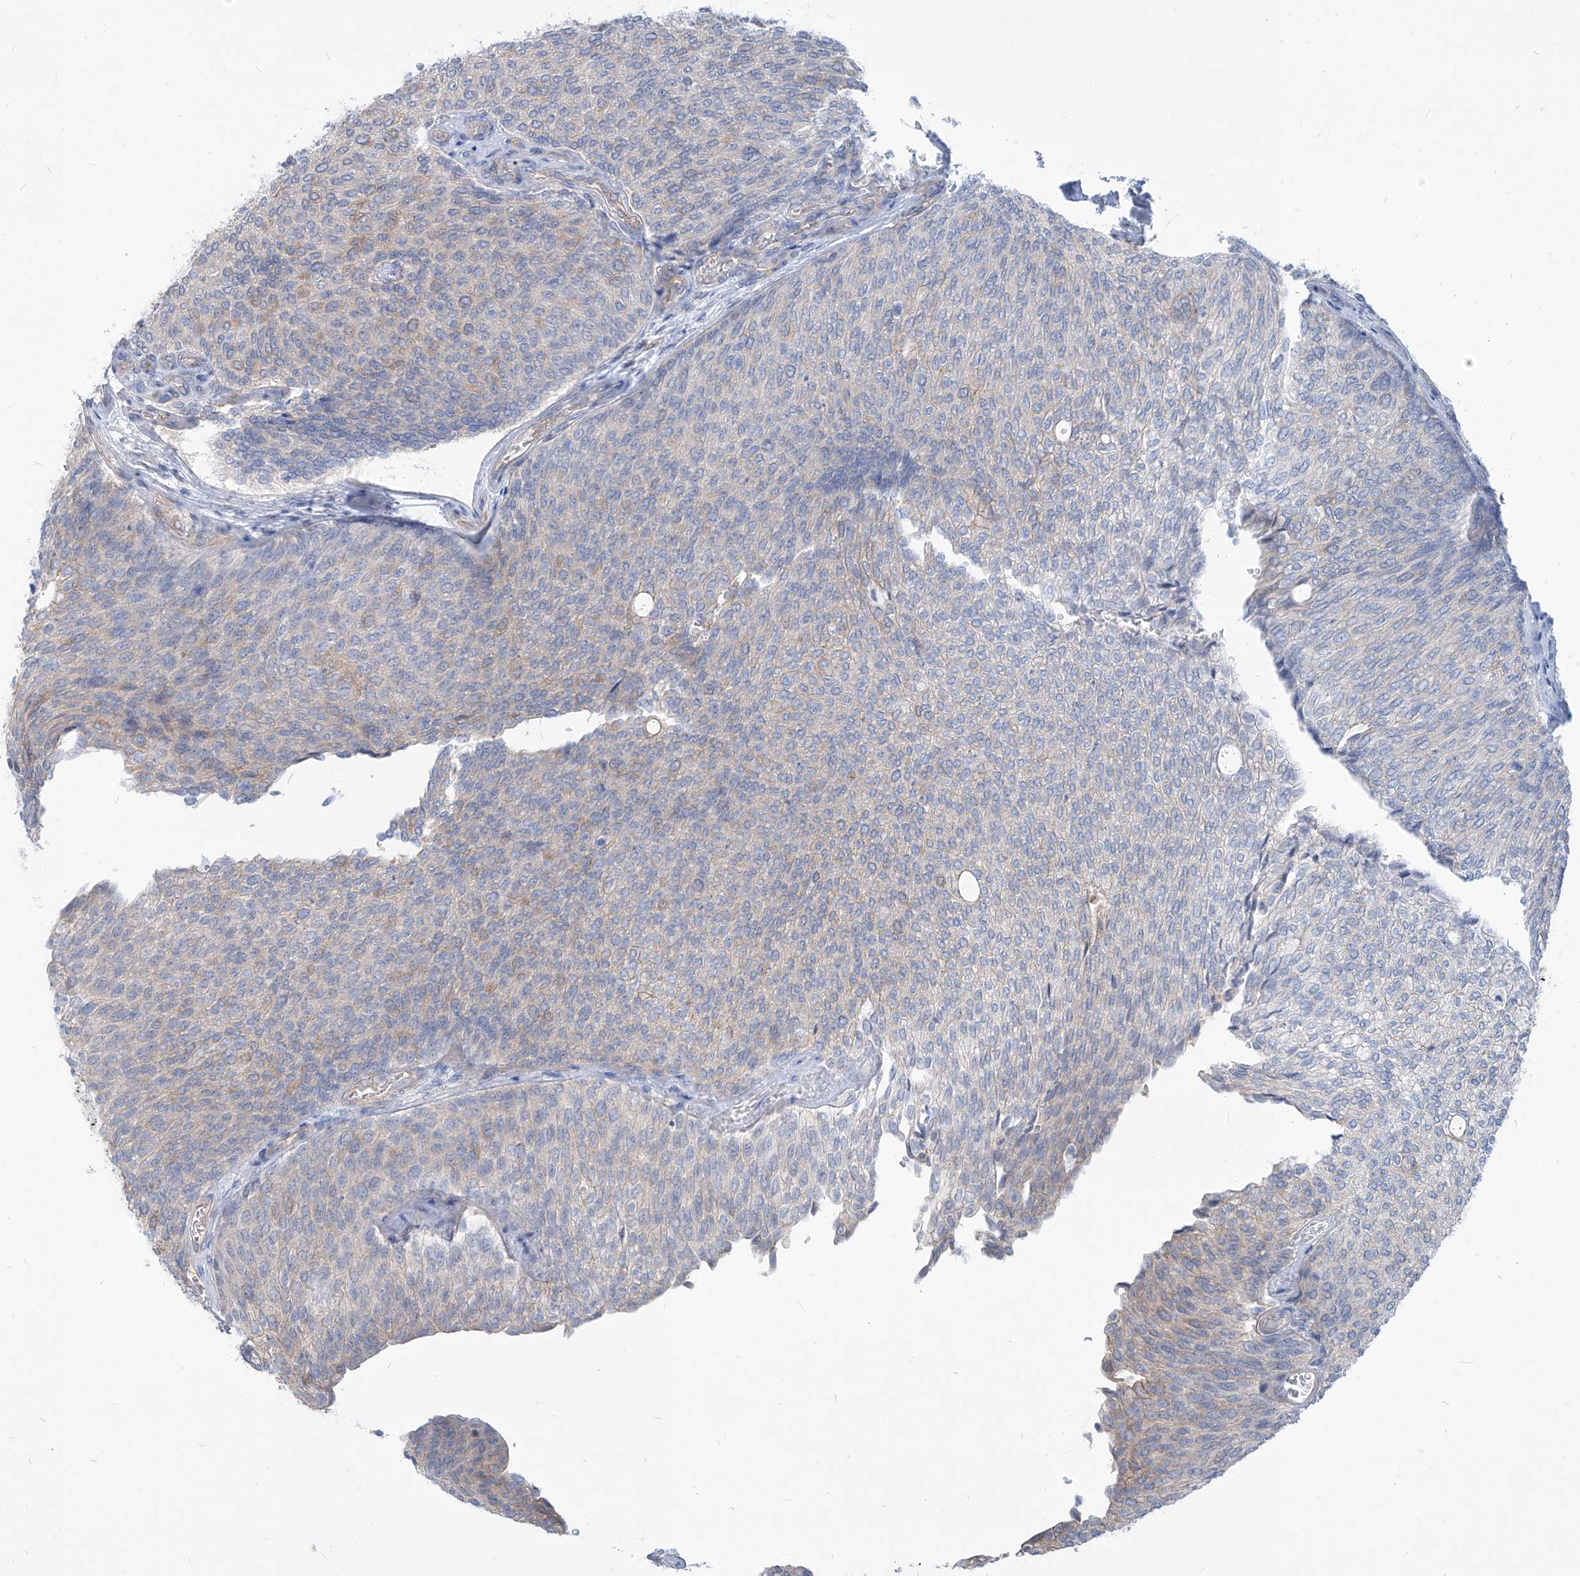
{"staining": {"intensity": "negative", "quantity": "none", "location": "none"}, "tissue": "urothelial cancer", "cell_type": "Tumor cells", "image_type": "cancer", "snomed": [{"axis": "morphology", "description": "Urothelial carcinoma, Low grade"}, {"axis": "topography", "description": "Urinary bladder"}], "caption": "High magnification brightfield microscopy of low-grade urothelial carcinoma stained with DAB (brown) and counterstained with hematoxylin (blue): tumor cells show no significant expression.", "gene": "AKAP10", "patient": {"sex": "female", "age": 79}}